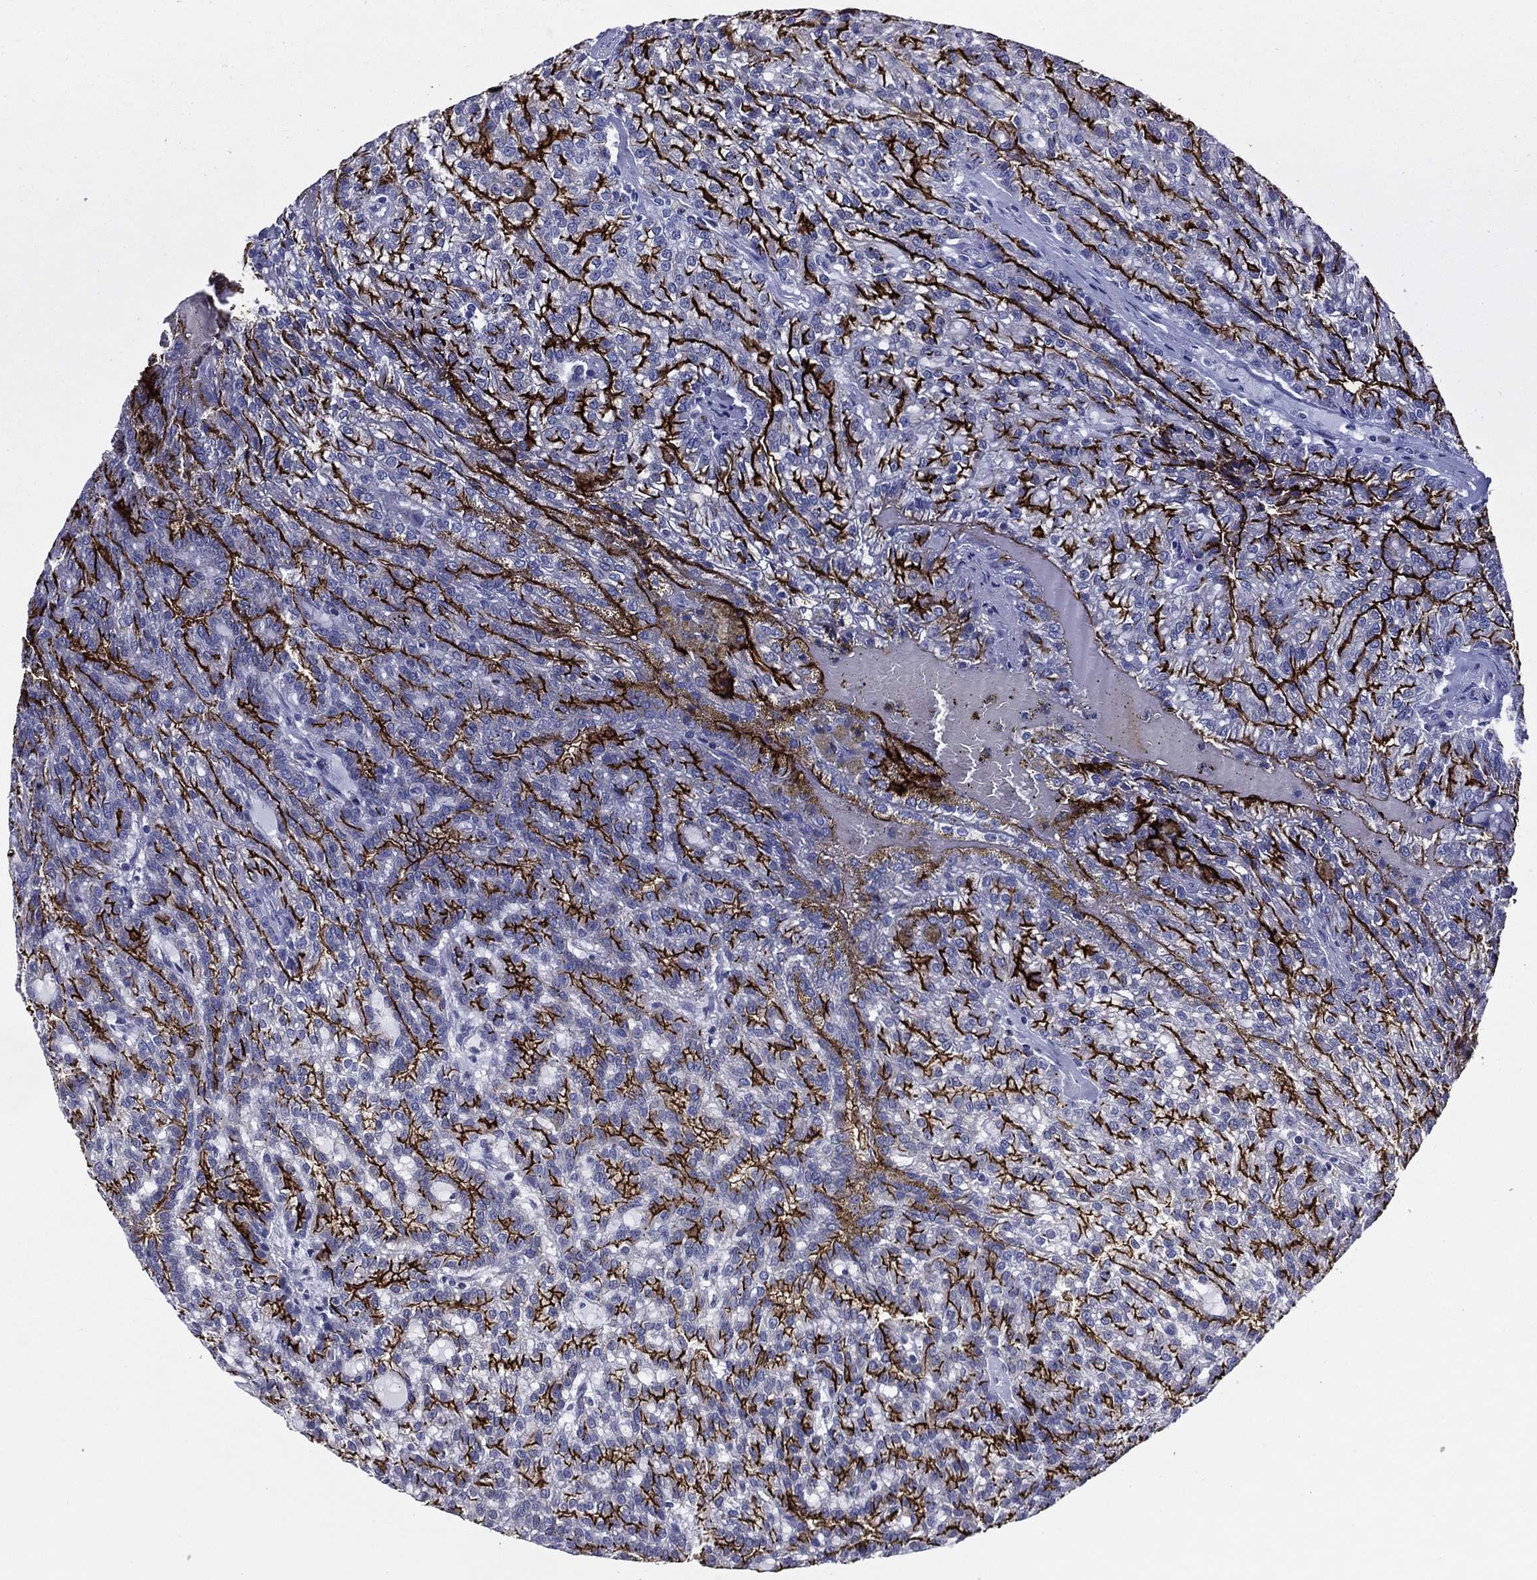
{"staining": {"intensity": "strong", "quantity": "25%-75%", "location": "cytoplasmic/membranous"}, "tissue": "renal cancer", "cell_type": "Tumor cells", "image_type": "cancer", "snomed": [{"axis": "morphology", "description": "Adenocarcinoma, NOS"}, {"axis": "topography", "description": "Kidney"}], "caption": "This is an image of immunohistochemistry staining of renal cancer, which shows strong staining in the cytoplasmic/membranous of tumor cells.", "gene": "ACE2", "patient": {"sex": "male", "age": 63}}